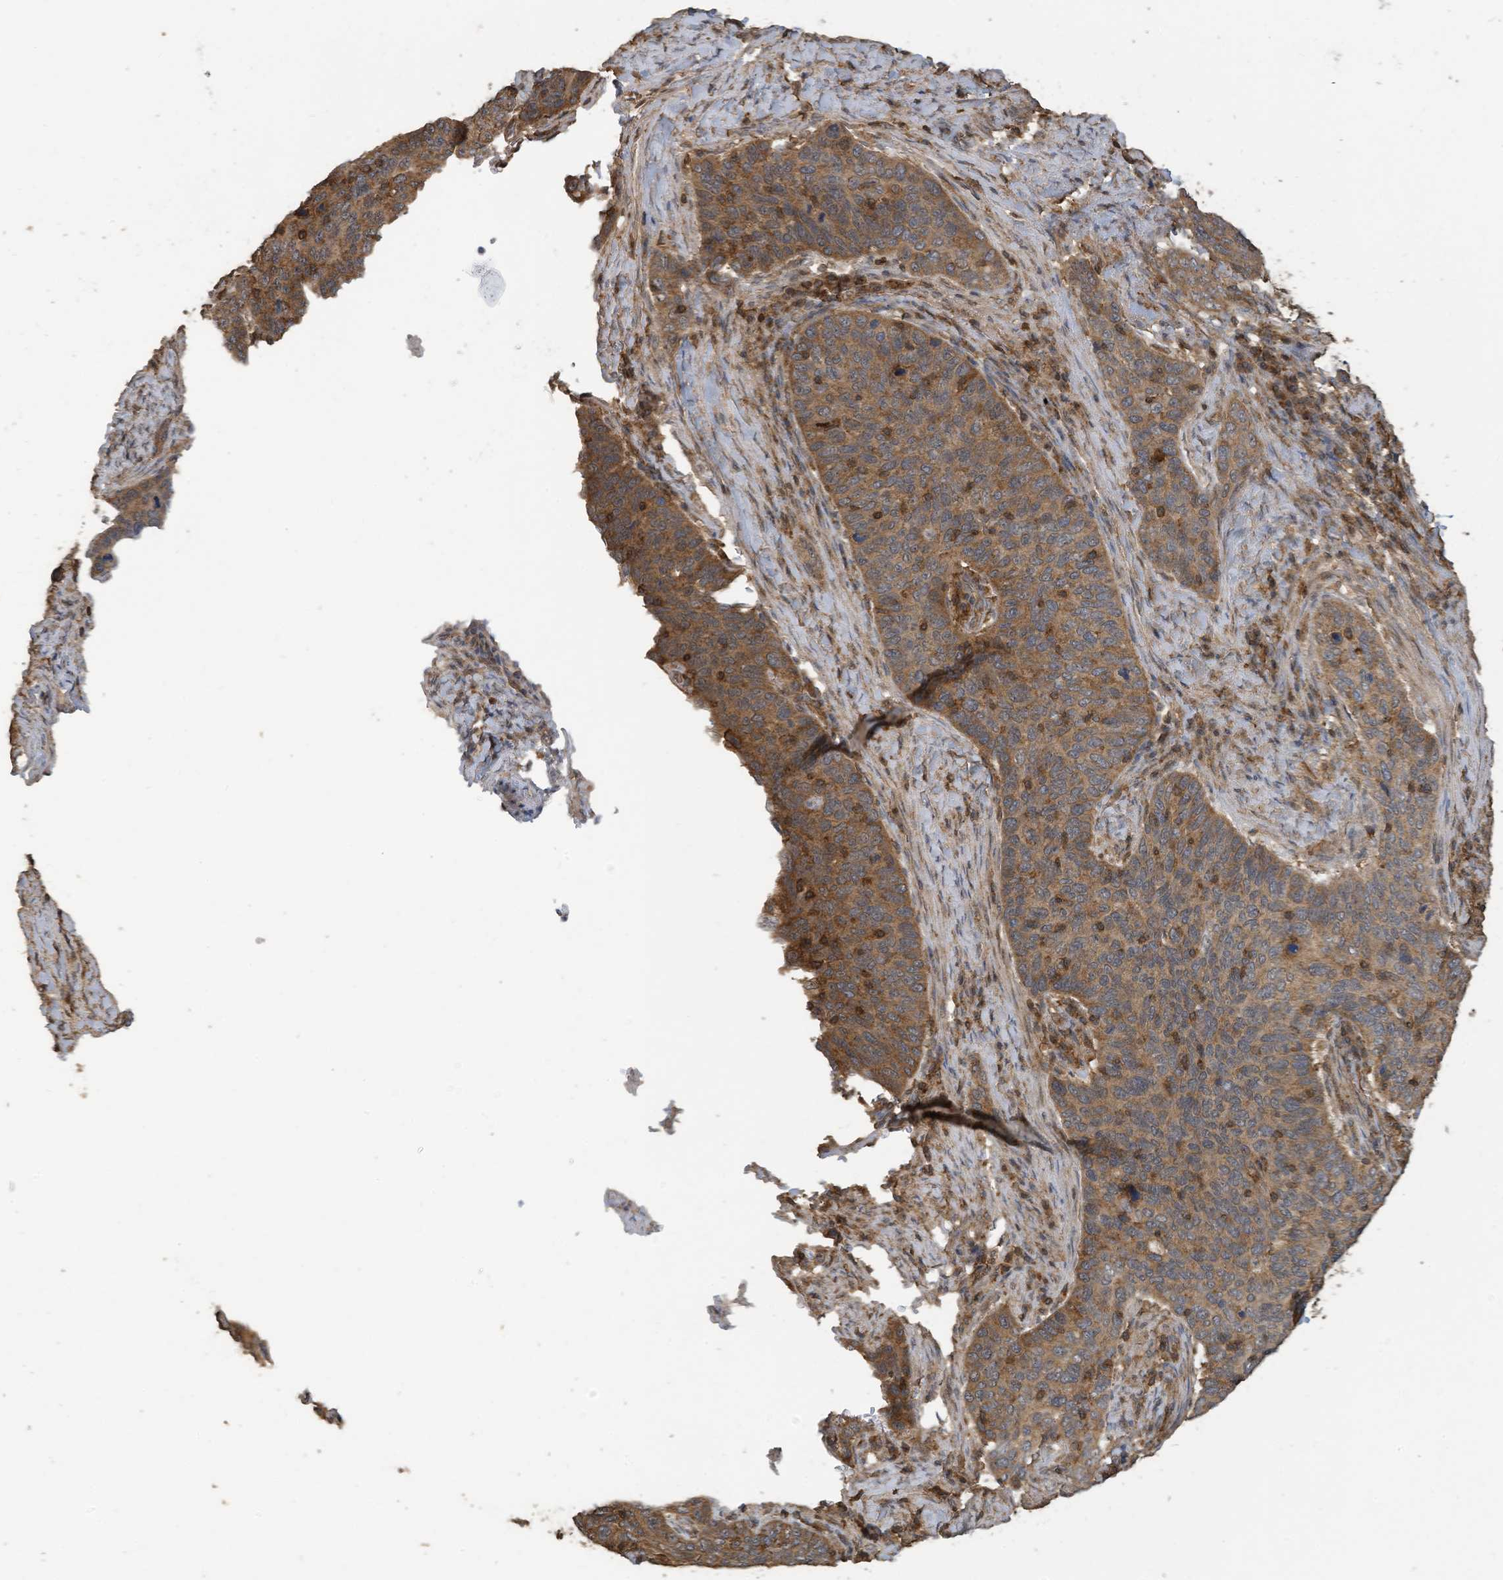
{"staining": {"intensity": "moderate", "quantity": ">75%", "location": "cytoplasmic/membranous"}, "tissue": "cervical cancer", "cell_type": "Tumor cells", "image_type": "cancer", "snomed": [{"axis": "morphology", "description": "Squamous cell carcinoma, NOS"}, {"axis": "topography", "description": "Cervix"}], "caption": "Immunohistochemical staining of squamous cell carcinoma (cervical) shows moderate cytoplasmic/membranous protein expression in about >75% of tumor cells.", "gene": "COX10", "patient": {"sex": "female", "age": 60}}